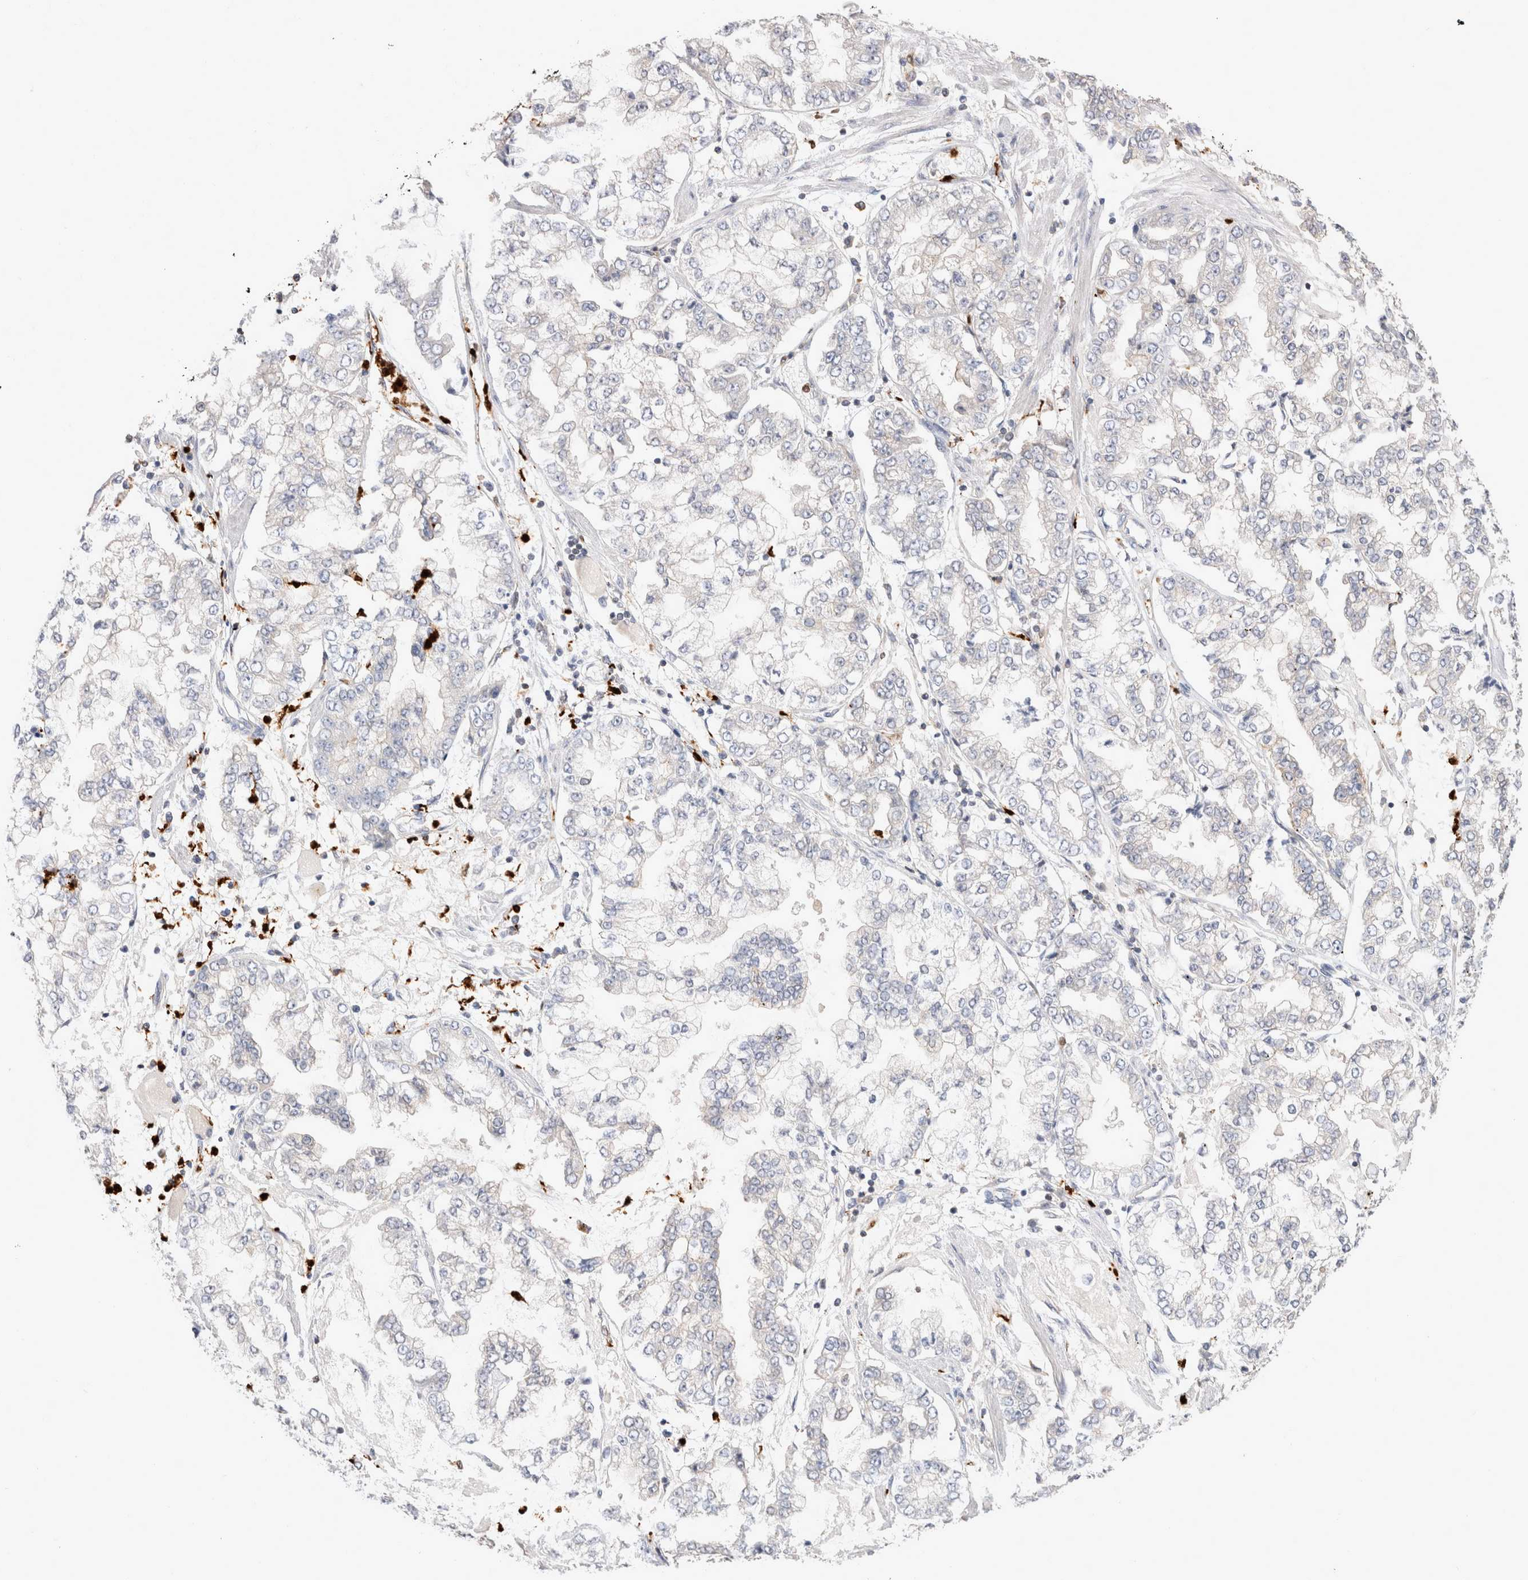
{"staining": {"intensity": "negative", "quantity": "none", "location": "none"}, "tissue": "stomach cancer", "cell_type": "Tumor cells", "image_type": "cancer", "snomed": [{"axis": "morphology", "description": "Adenocarcinoma, NOS"}, {"axis": "topography", "description": "Stomach"}], "caption": "DAB immunohistochemical staining of stomach cancer exhibits no significant staining in tumor cells.", "gene": "NXT2", "patient": {"sex": "male", "age": 76}}